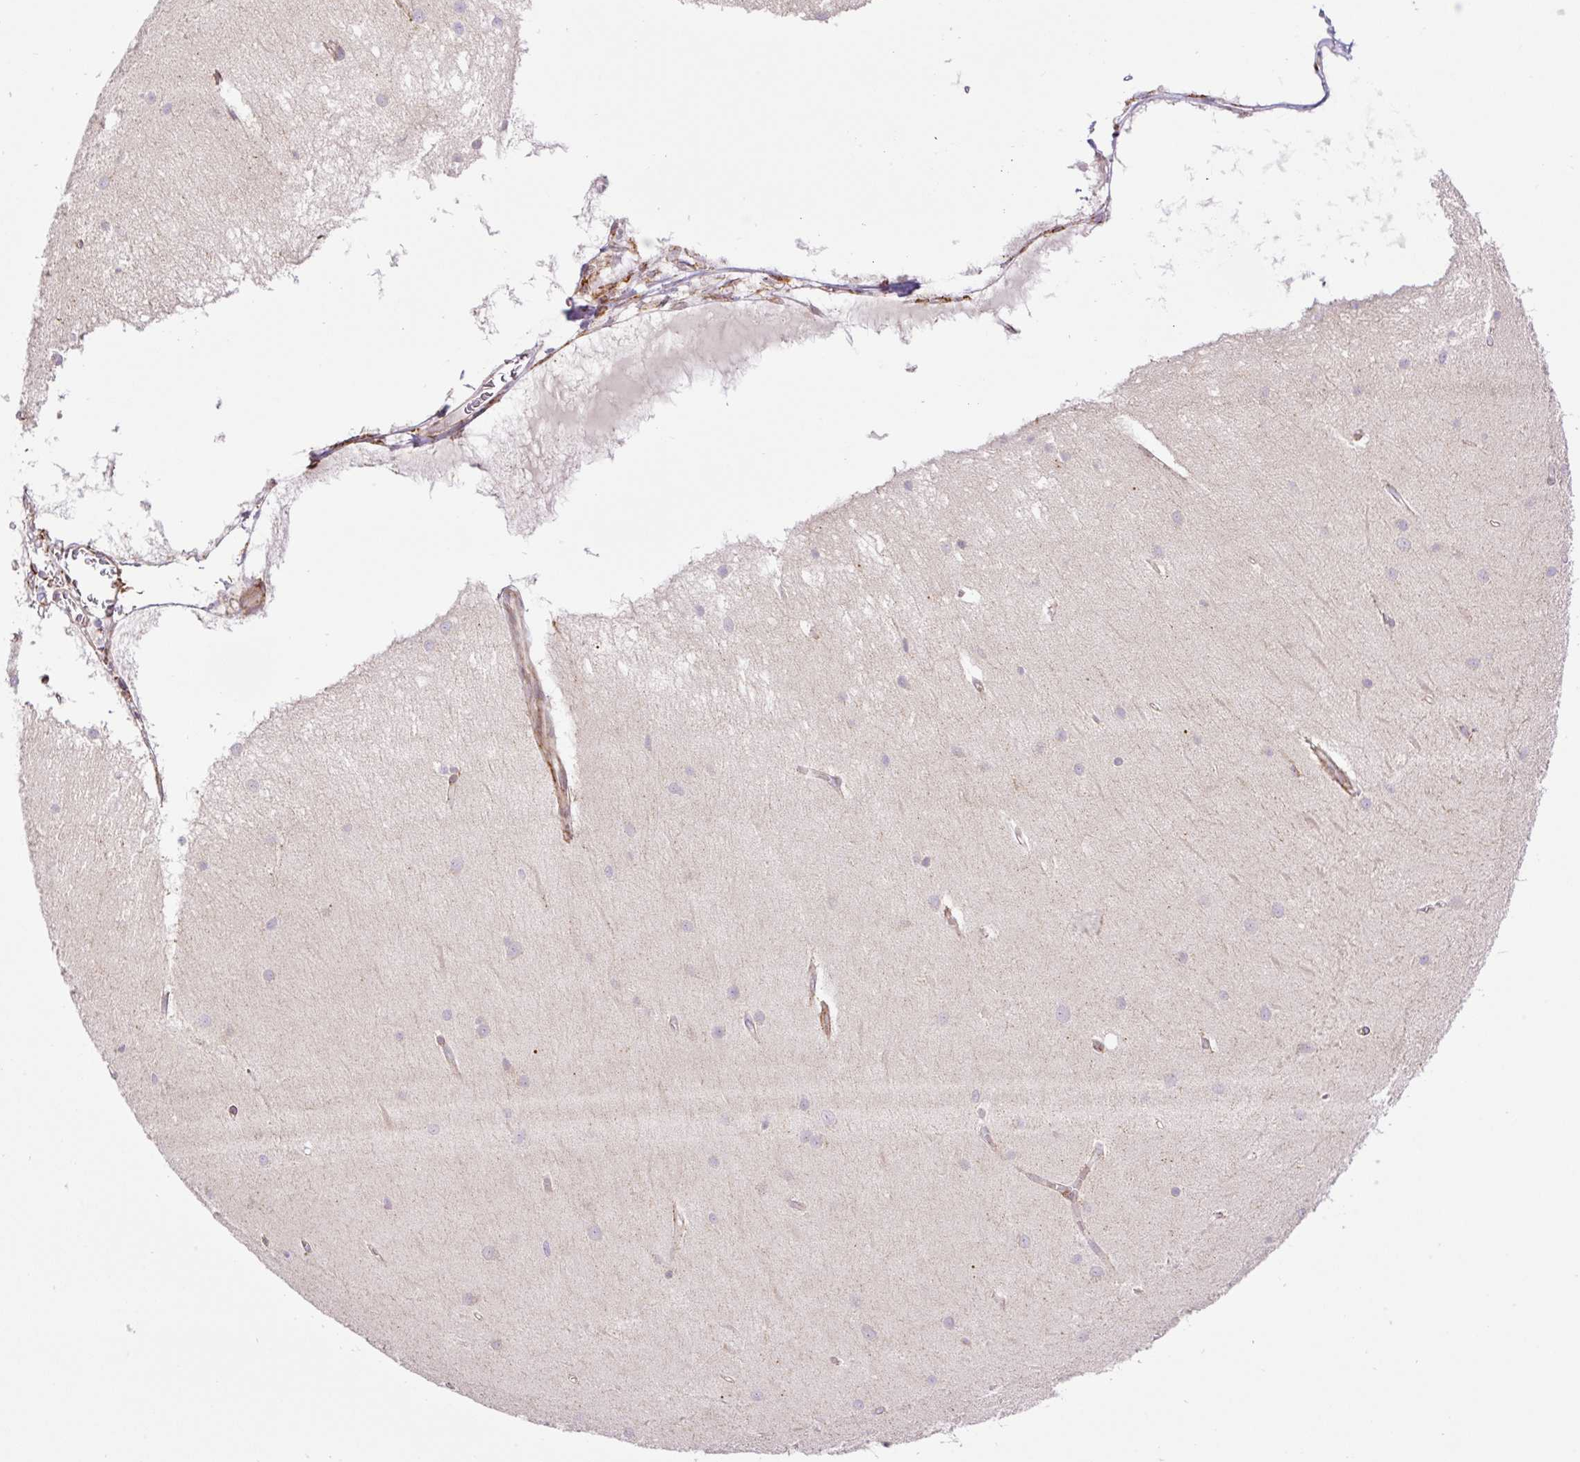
{"staining": {"intensity": "moderate", "quantity": "25%-75%", "location": "cytoplasmic/membranous"}, "tissue": "cerebellum", "cell_type": "Cells in granular layer", "image_type": "normal", "snomed": [{"axis": "morphology", "description": "Normal tissue, NOS"}, {"axis": "topography", "description": "Cerebellum"}], "caption": "An immunohistochemistry (IHC) photomicrograph of benign tissue is shown. Protein staining in brown highlights moderate cytoplasmic/membranous positivity in cerebellum within cells in granular layer.", "gene": "RAB30", "patient": {"sex": "female", "age": 54}}